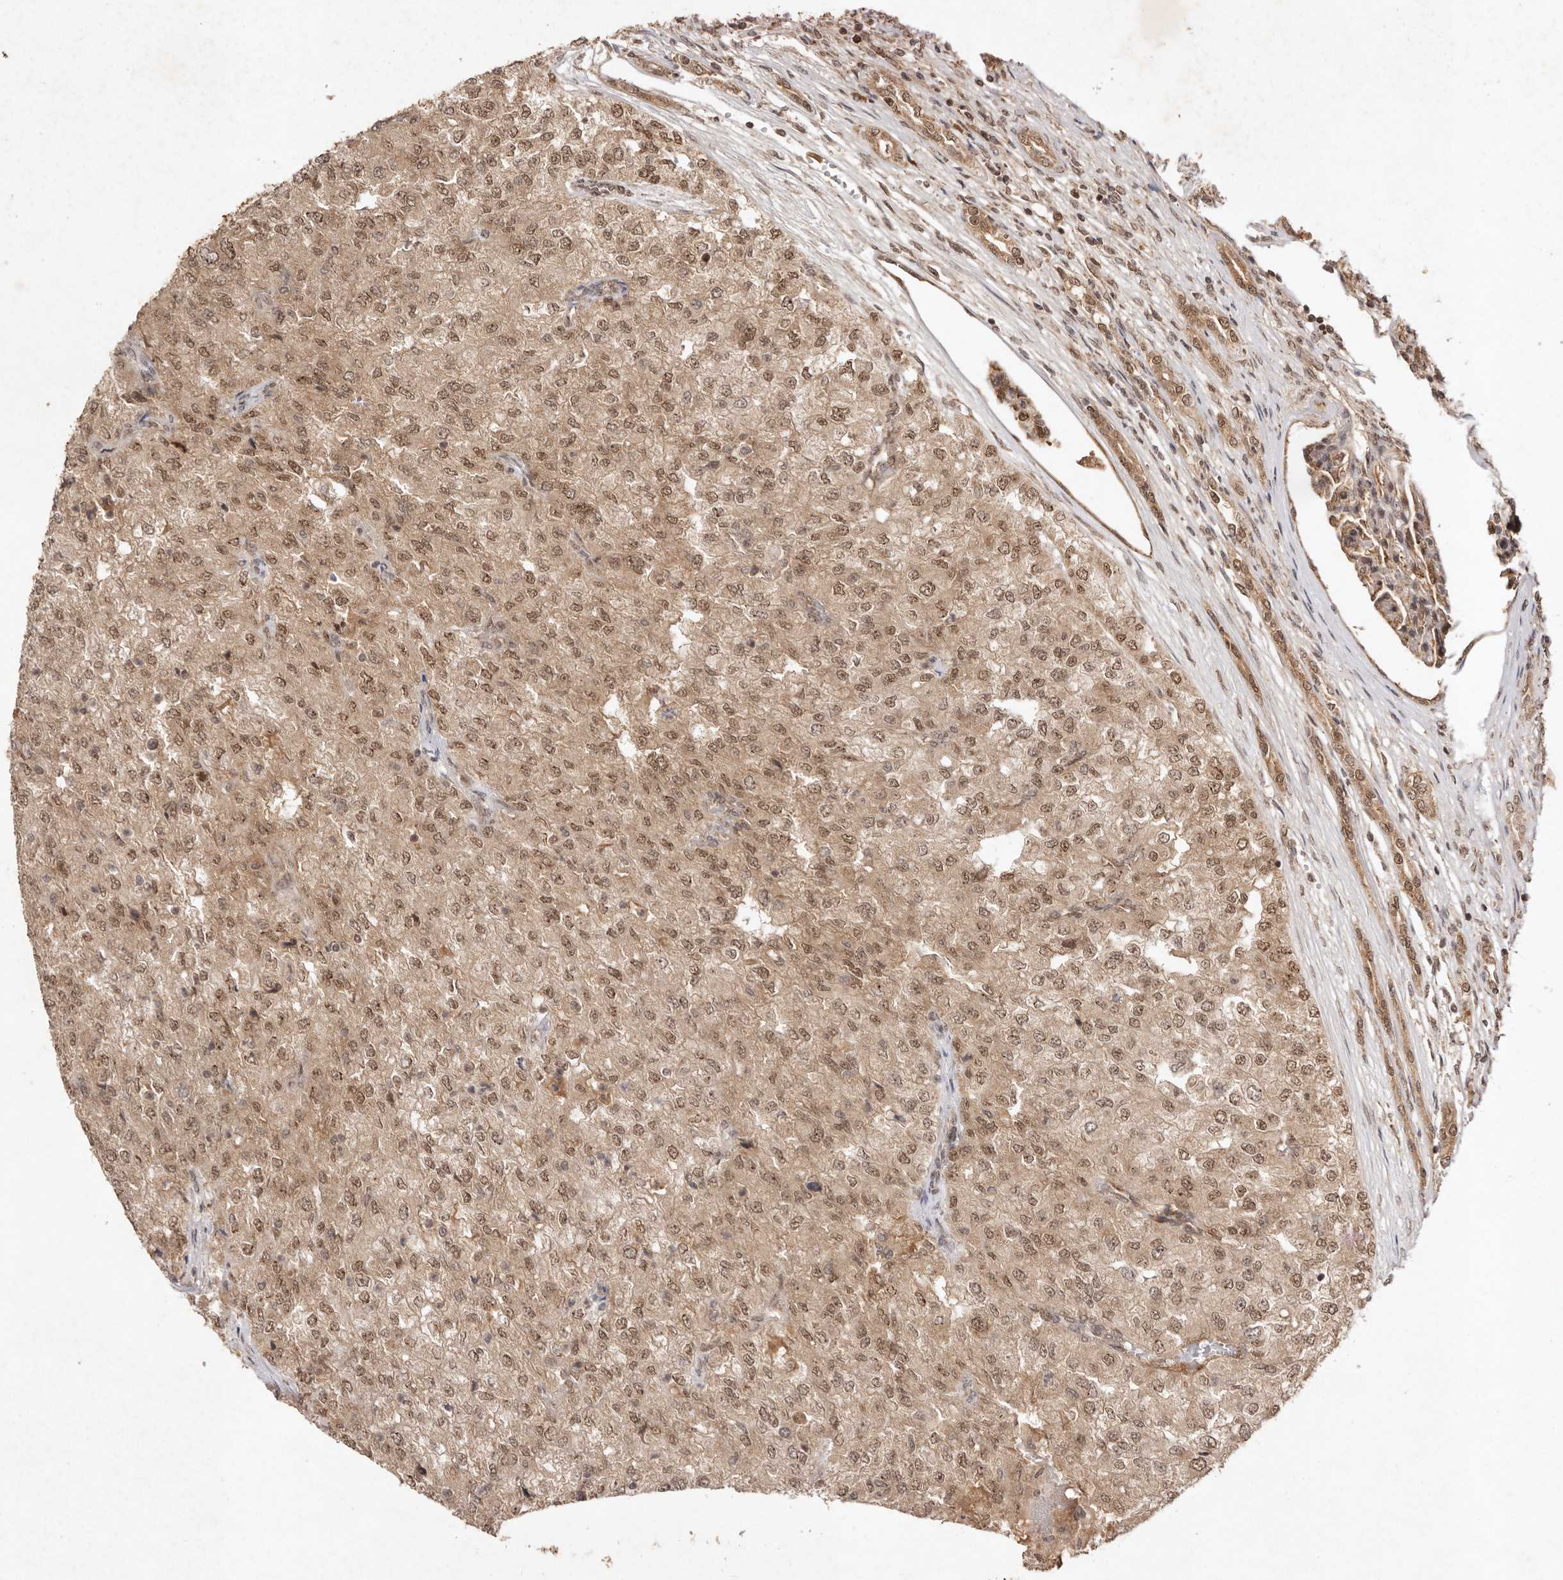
{"staining": {"intensity": "moderate", "quantity": ">75%", "location": "cytoplasmic/membranous,nuclear"}, "tissue": "renal cancer", "cell_type": "Tumor cells", "image_type": "cancer", "snomed": [{"axis": "morphology", "description": "Adenocarcinoma, NOS"}, {"axis": "topography", "description": "Kidney"}], "caption": "Renal adenocarcinoma was stained to show a protein in brown. There is medium levels of moderate cytoplasmic/membranous and nuclear staining in about >75% of tumor cells.", "gene": "TARS2", "patient": {"sex": "female", "age": 54}}